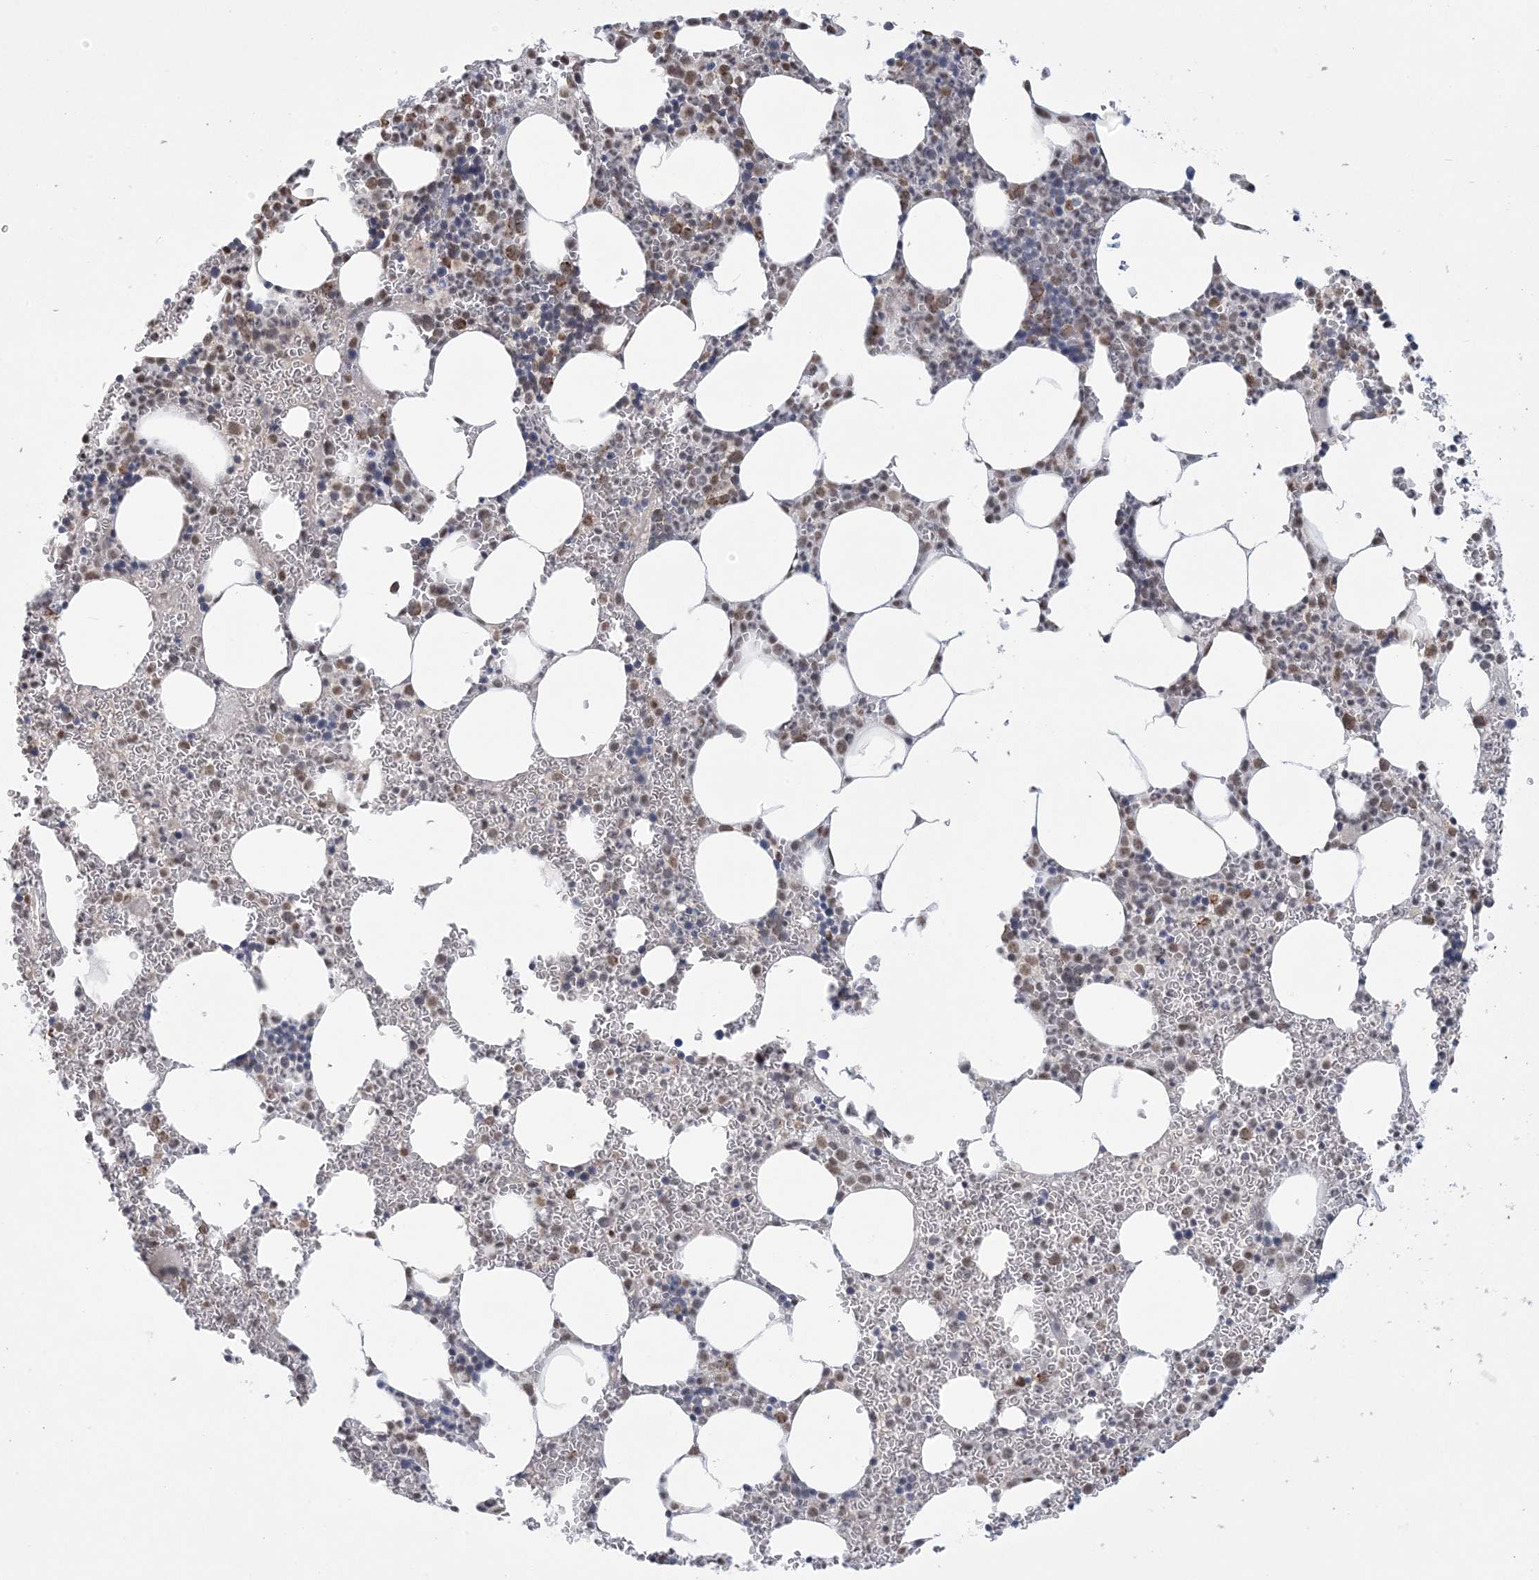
{"staining": {"intensity": "moderate", "quantity": "25%-75%", "location": "cytoplasmic/membranous,nuclear"}, "tissue": "bone marrow", "cell_type": "Hematopoietic cells", "image_type": "normal", "snomed": [{"axis": "morphology", "description": "Normal tissue, NOS"}, {"axis": "topography", "description": "Bone marrow"}], "caption": "Bone marrow stained with DAB immunohistochemistry reveals medium levels of moderate cytoplasmic/membranous,nuclear staining in approximately 25%-75% of hematopoietic cells. The protein of interest is shown in brown color, while the nuclei are stained blue.", "gene": "TRMT10C", "patient": {"sex": "female", "age": 78}}